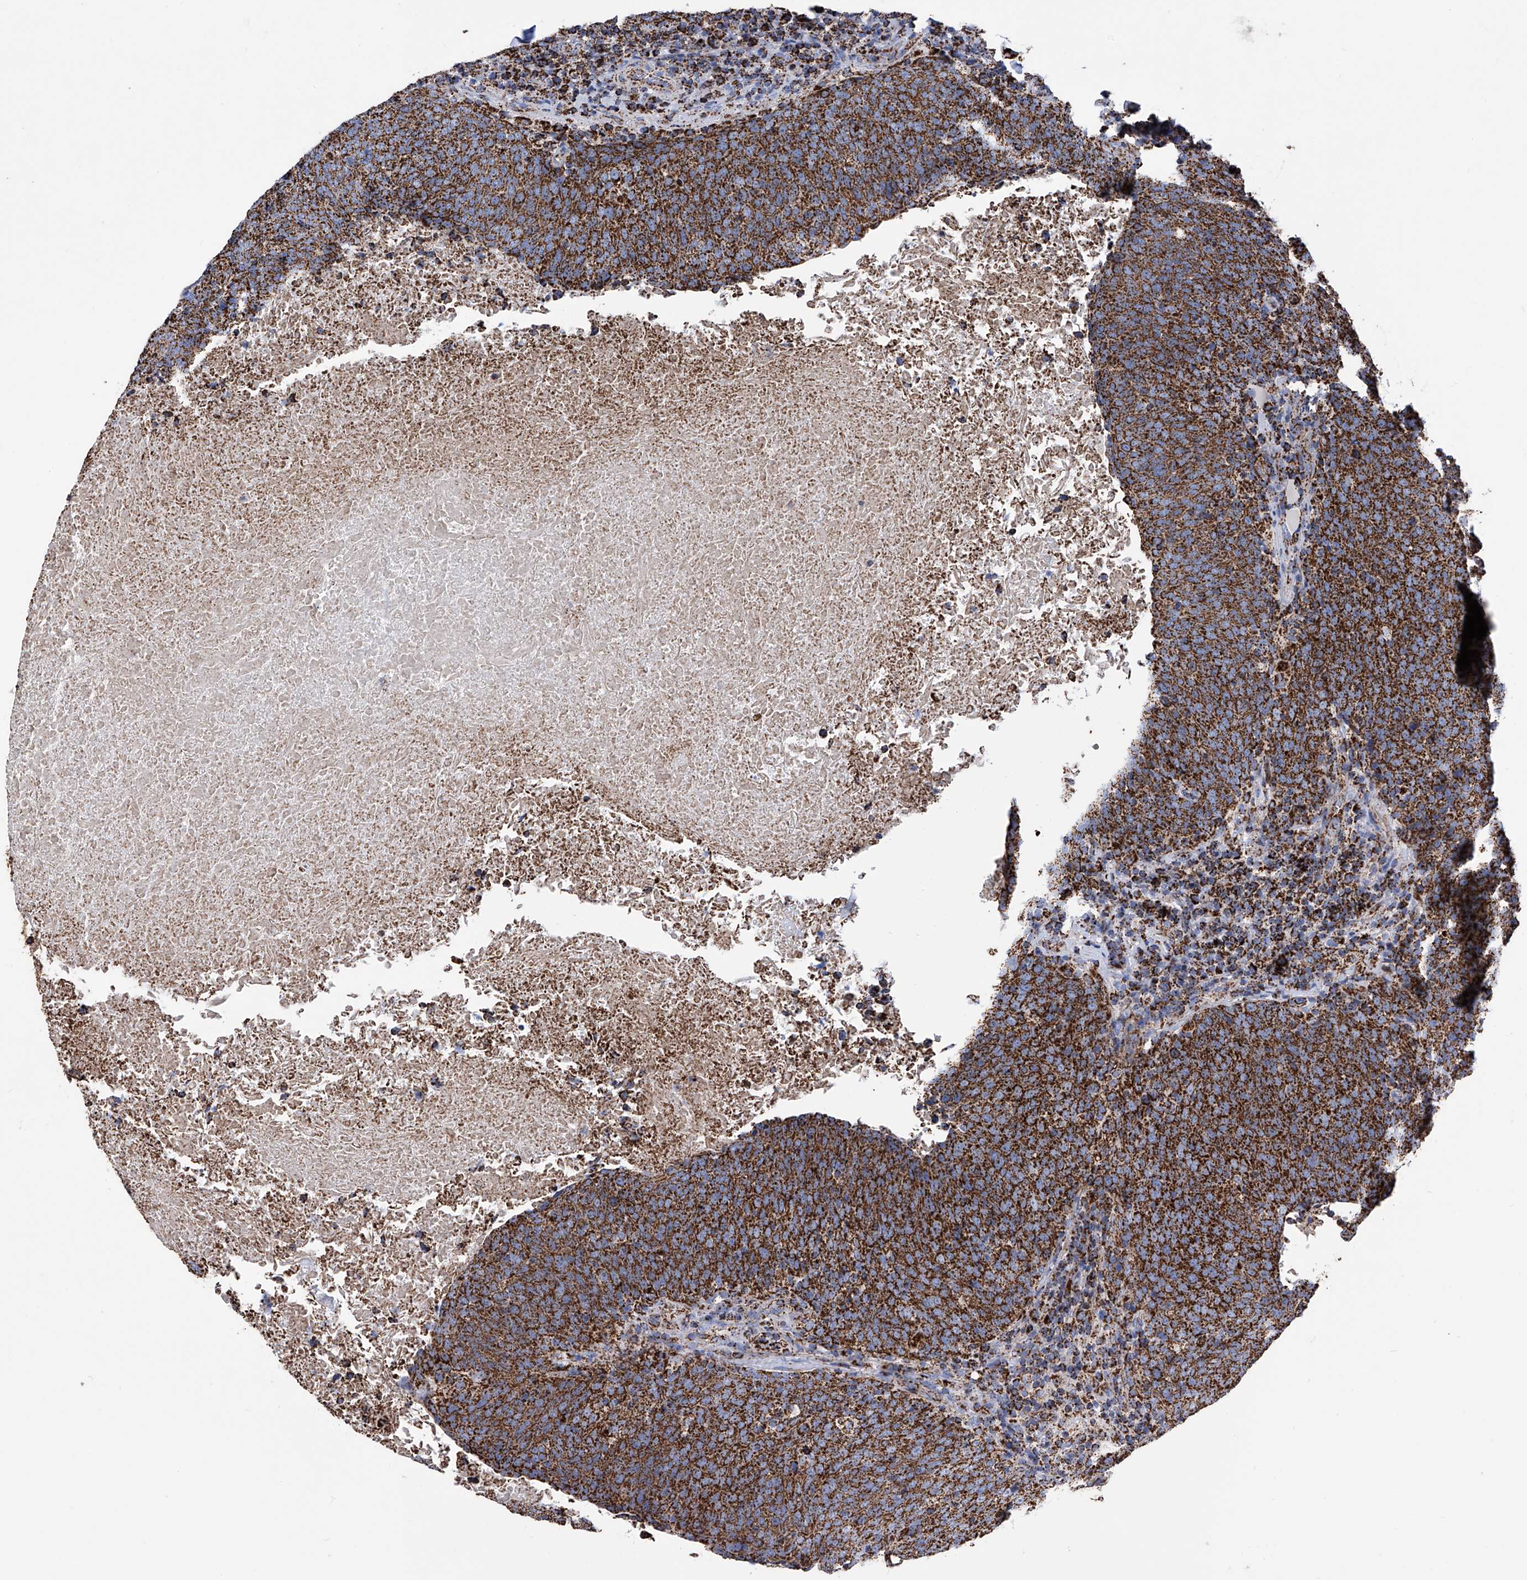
{"staining": {"intensity": "strong", "quantity": ">75%", "location": "cytoplasmic/membranous"}, "tissue": "head and neck cancer", "cell_type": "Tumor cells", "image_type": "cancer", "snomed": [{"axis": "morphology", "description": "Squamous cell carcinoma, NOS"}, {"axis": "morphology", "description": "Squamous cell carcinoma, metastatic, NOS"}, {"axis": "topography", "description": "Lymph node"}, {"axis": "topography", "description": "Head-Neck"}], "caption": "This micrograph demonstrates head and neck cancer (squamous cell carcinoma) stained with immunohistochemistry to label a protein in brown. The cytoplasmic/membranous of tumor cells show strong positivity for the protein. Nuclei are counter-stained blue.", "gene": "ATP5PF", "patient": {"sex": "male", "age": 62}}